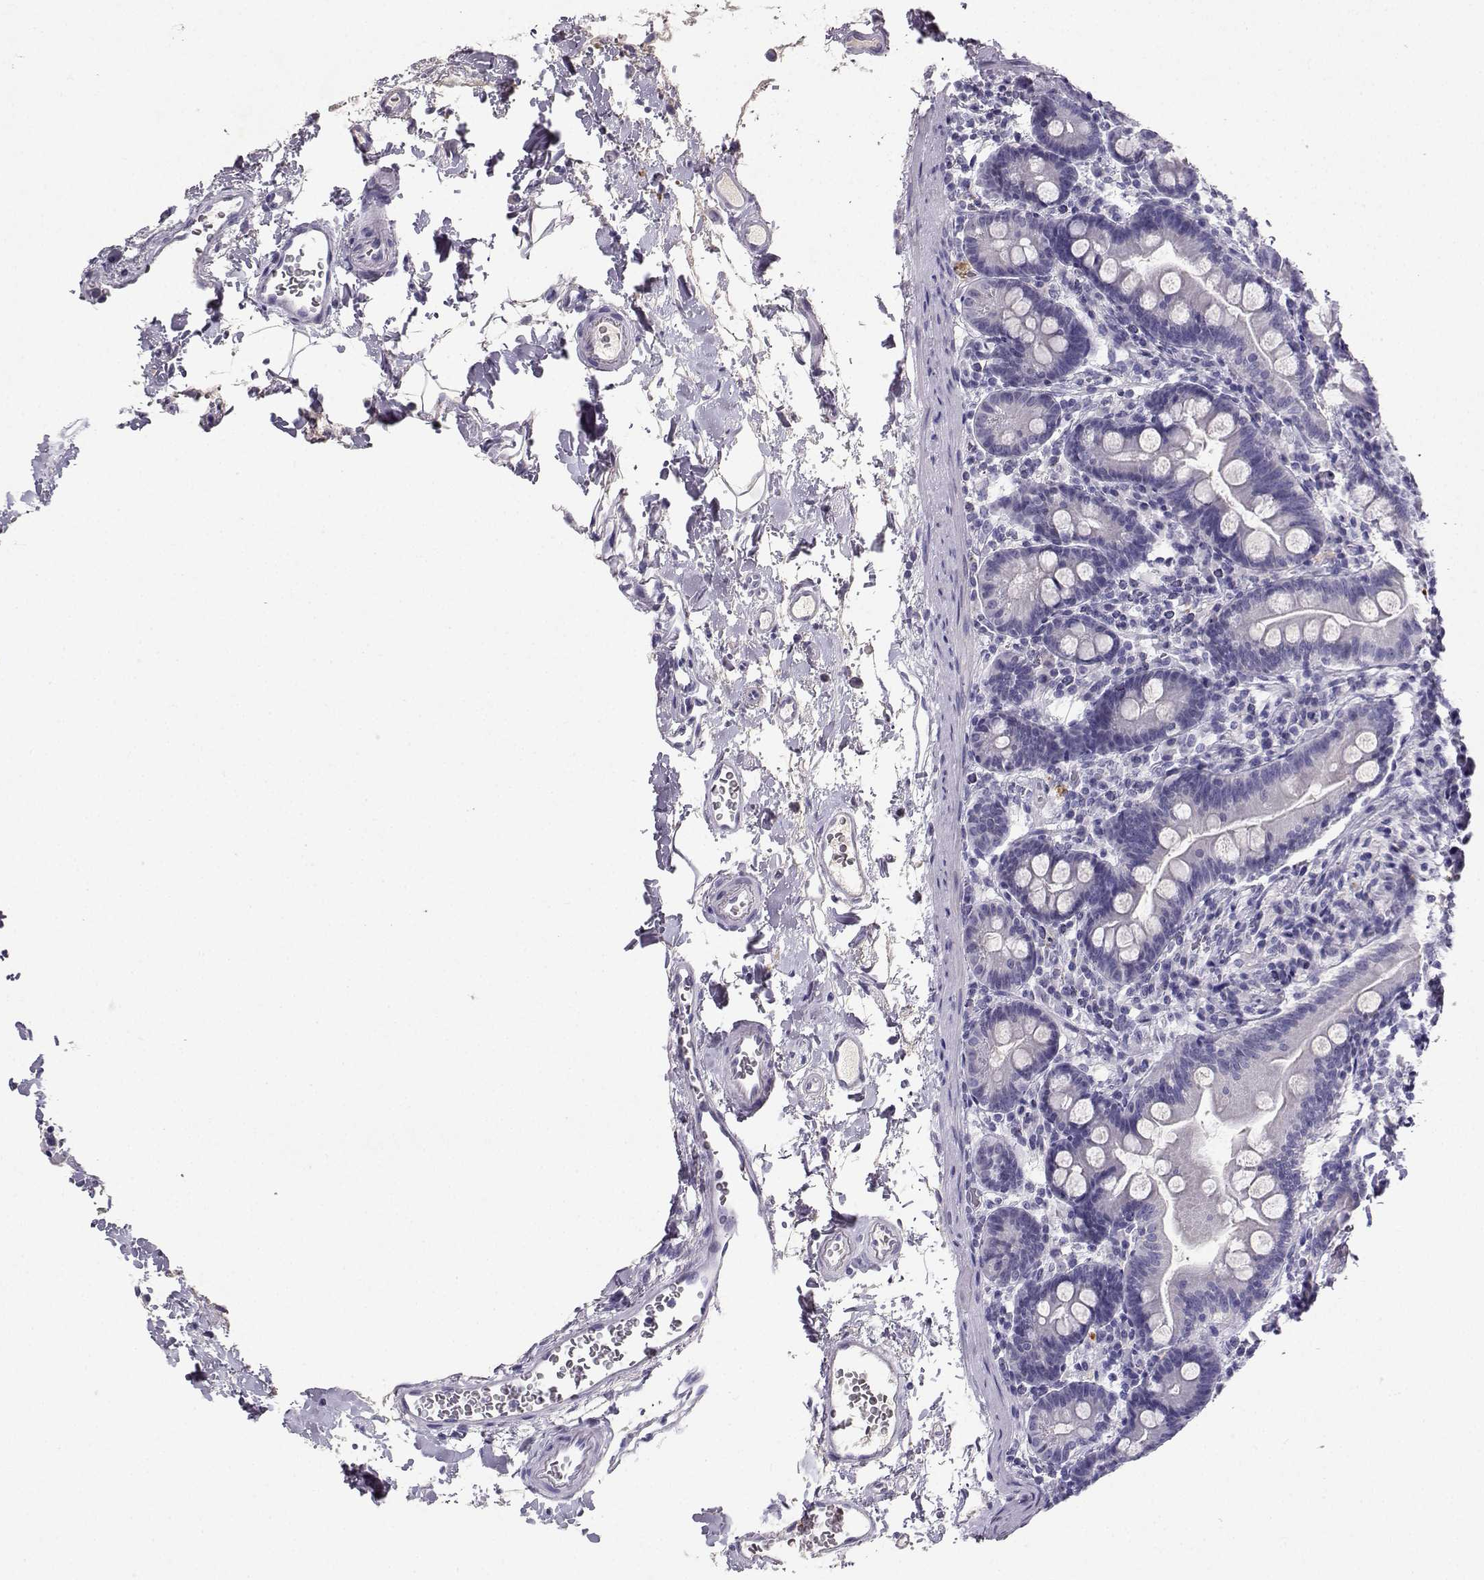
{"staining": {"intensity": "negative", "quantity": "none", "location": "none"}, "tissue": "small intestine", "cell_type": "Glandular cells", "image_type": "normal", "snomed": [{"axis": "morphology", "description": "Normal tissue, NOS"}, {"axis": "topography", "description": "Small intestine"}], "caption": "High power microscopy histopathology image of an immunohistochemistry (IHC) image of unremarkable small intestine, revealing no significant staining in glandular cells. (DAB (3,3'-diaminobenzidine) immunohistochemistry (IHC) with hematoxylin counter stain).", "gene": "GRIK4", "patient": {"sex": "female", "age": 44}}